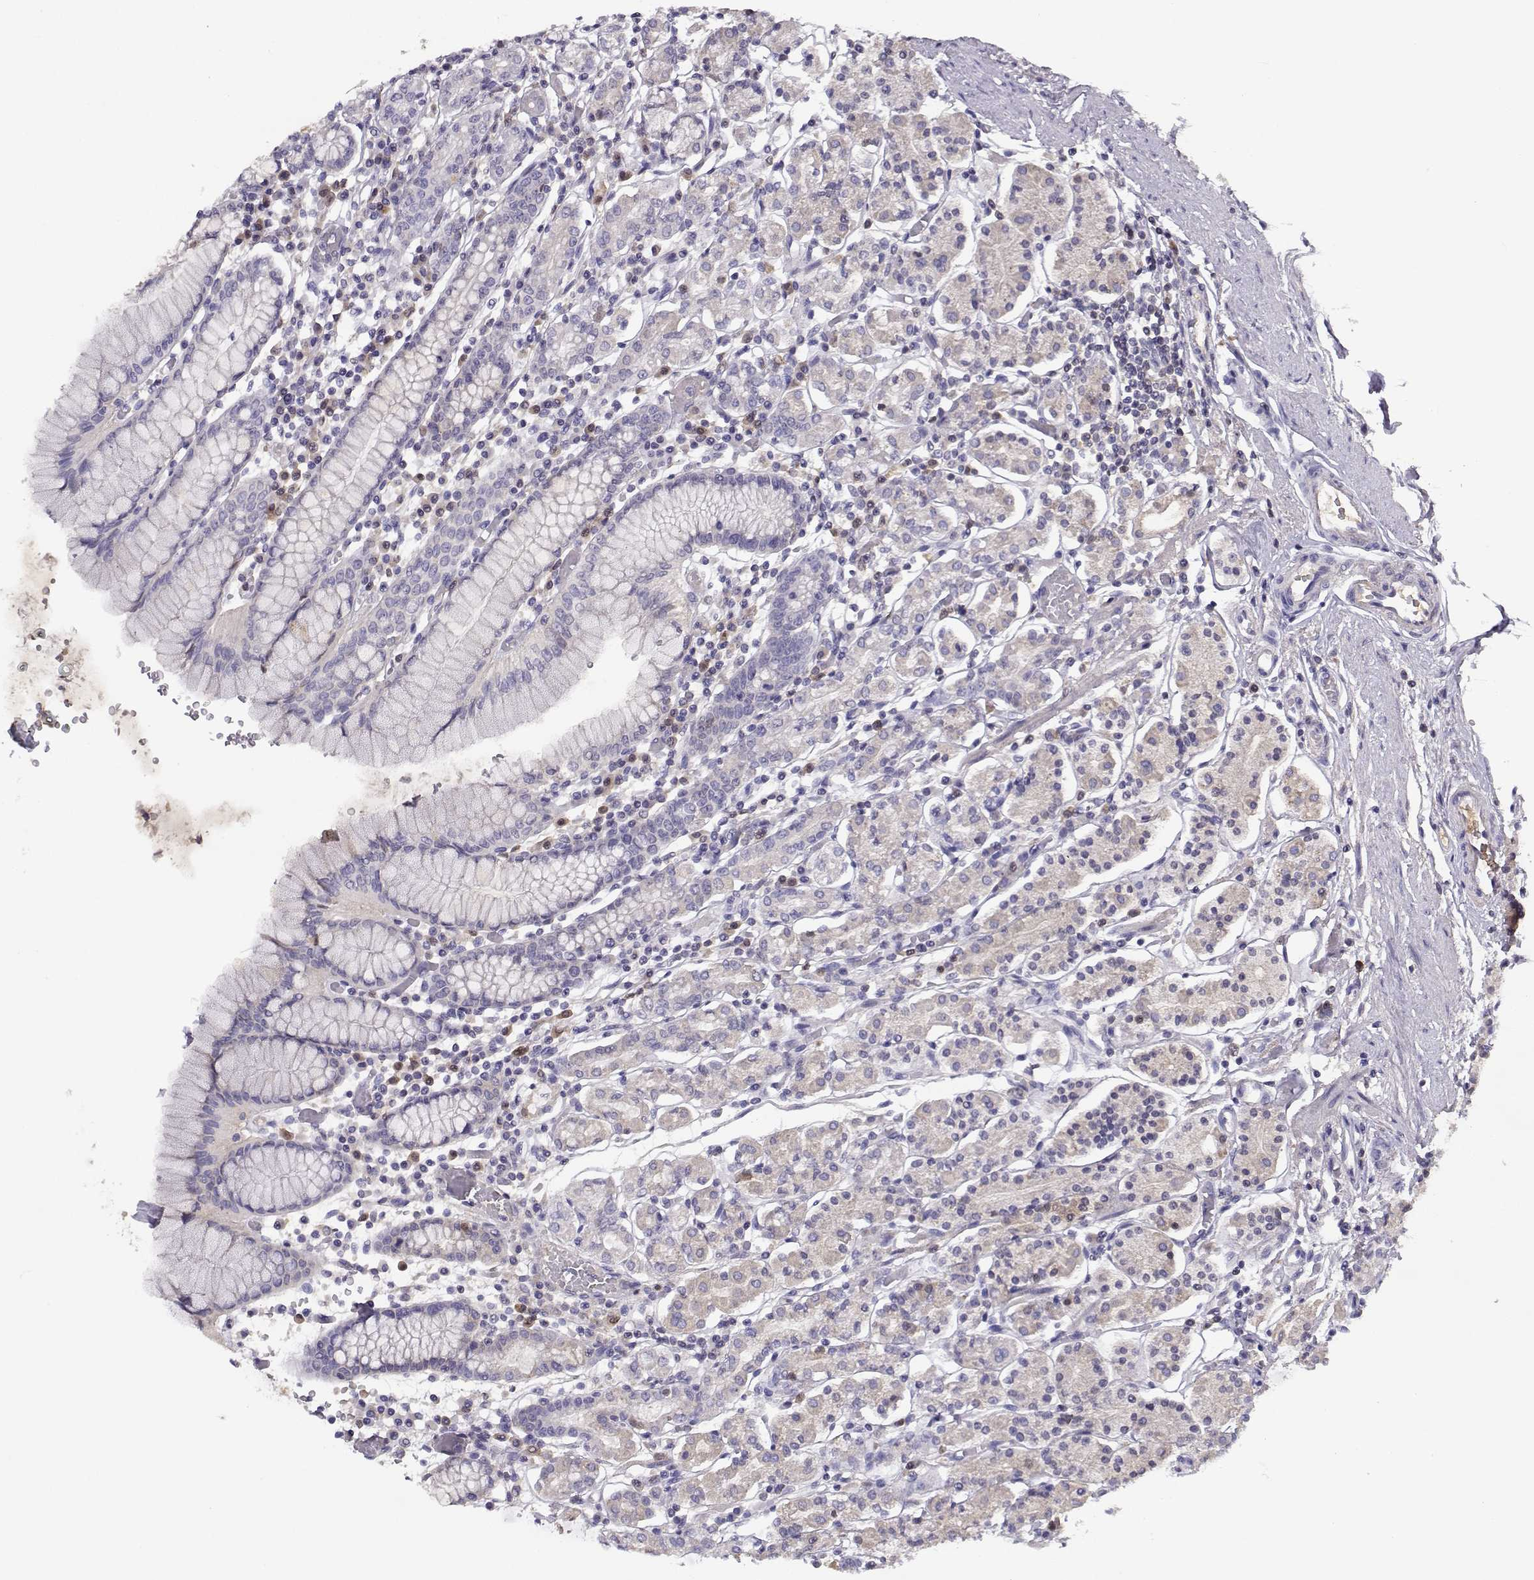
{"staining": {"intensity": "weak", "quantity": "25%-75%", "location": "cytoplasmic/membranous"}, "tissue": "stomach", "cell_type": "Glandular cells", "image_type": "normal", "snomed": [{"axis": "morphology", "description": "Normal tissue, NOS"}, {"axis": "topography", "description": "Stomach, upper"}, {"axis": "topography", "description": "Stomach"}], "caption": "Approximately 25%-75% of glandular cells in benign stomach show weak cytoplasmic/membranous protein positivity as visualized by brown immunohistochemical staining.", "gene": "SLCO6A1", "patient": {"sex": "male", "age": 62}}